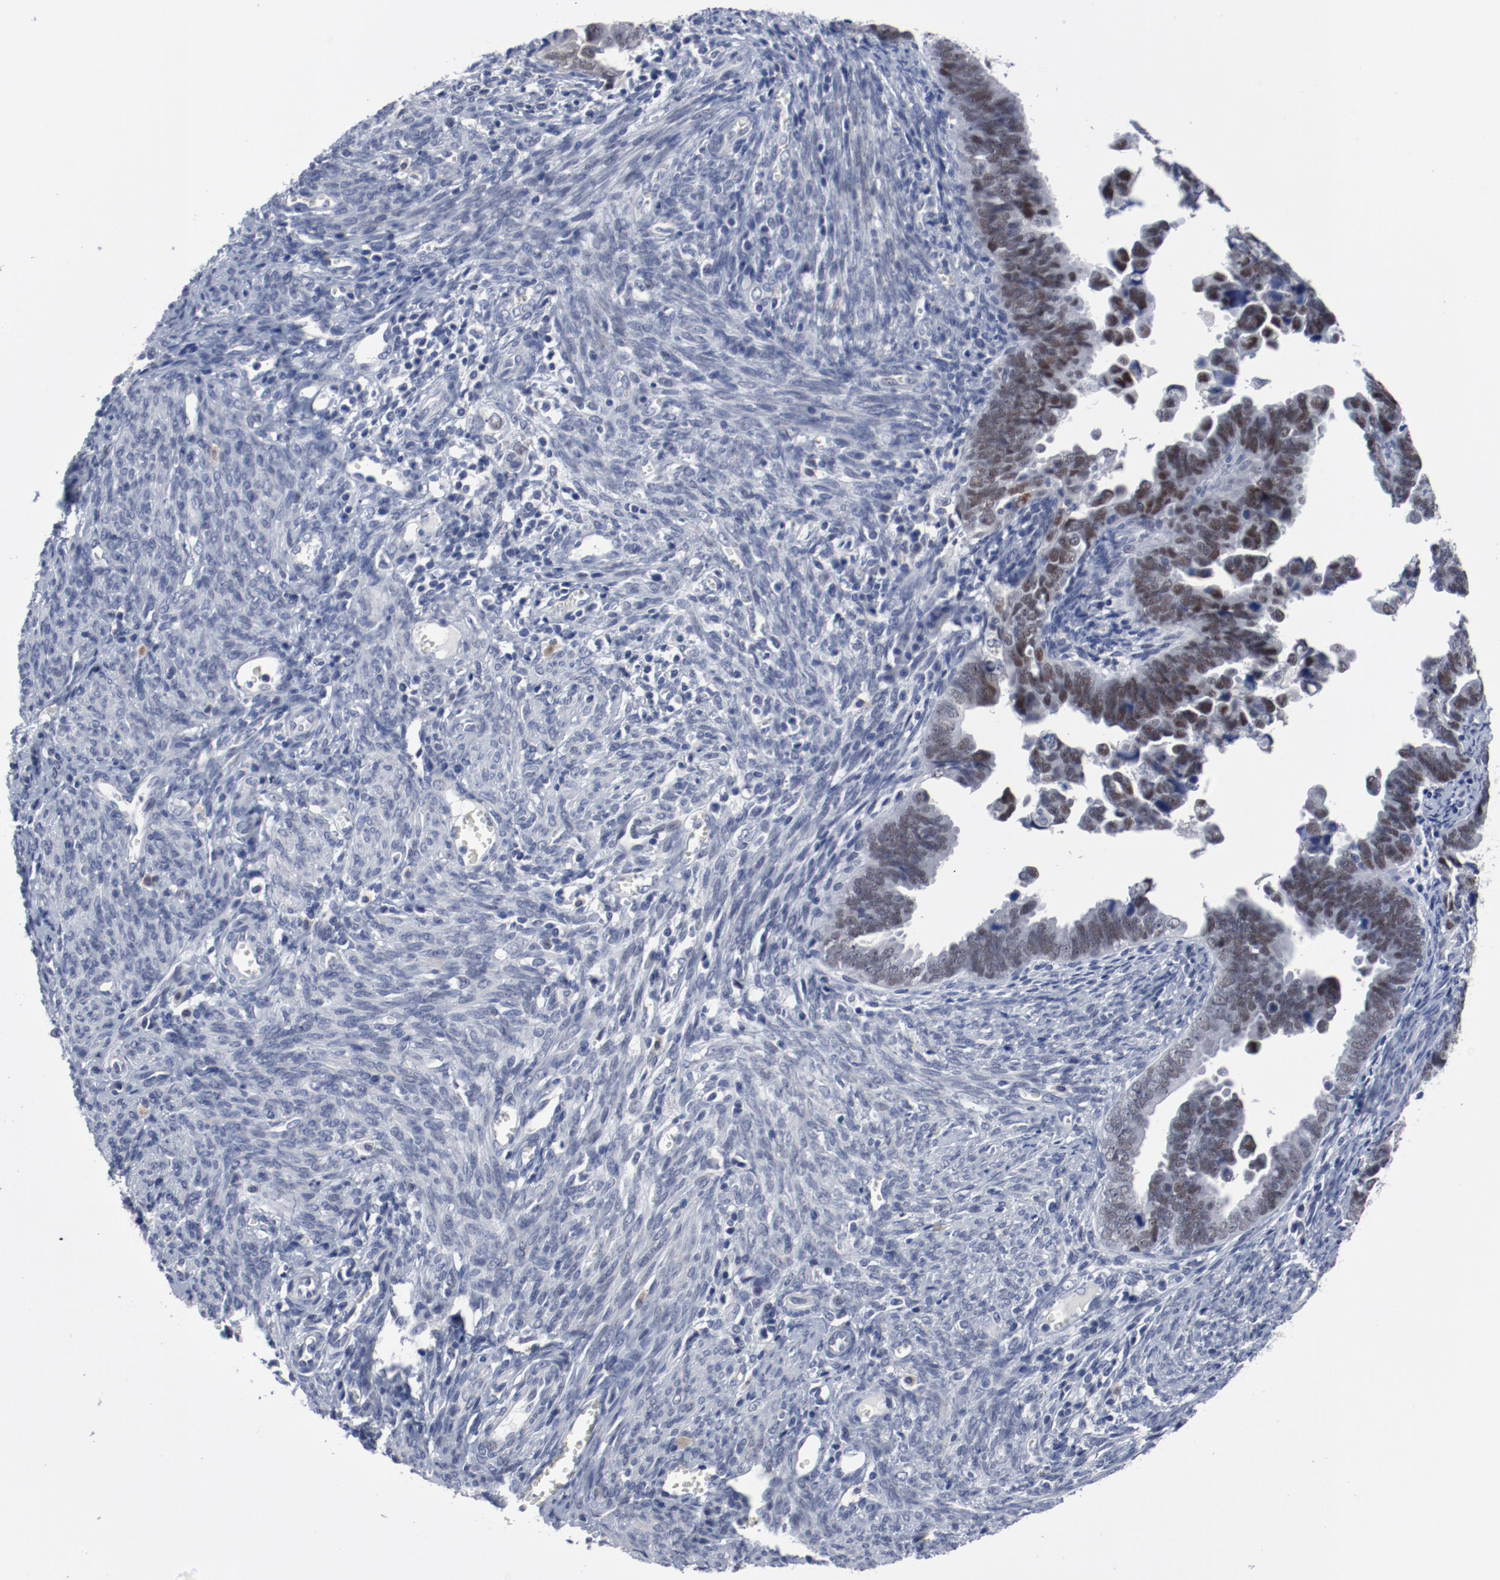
{"staining": {"intensity": "weak", "quantity": ">75%", "location": "nuclear"}, "tissue": "endometrial cancer", "cell_type": "Tumor cells", "image_type": "cancer", "snomed": [{"axis": "morphology", "description": "Adenocarcinoma, NOS"}, {"axis": "topography", "description": "Endometrium"}], "caption": "This histopathology image displays endometrial cancer (adenocarcinoma) stained with immunohistochemistry to label a protein in brown. The nuclear of tumor cells show weak positivity for the protein. Nuclei are counter-stained blue.", "gene": "ANKLE2", "patient": {"sex": "female", "age": 75}}